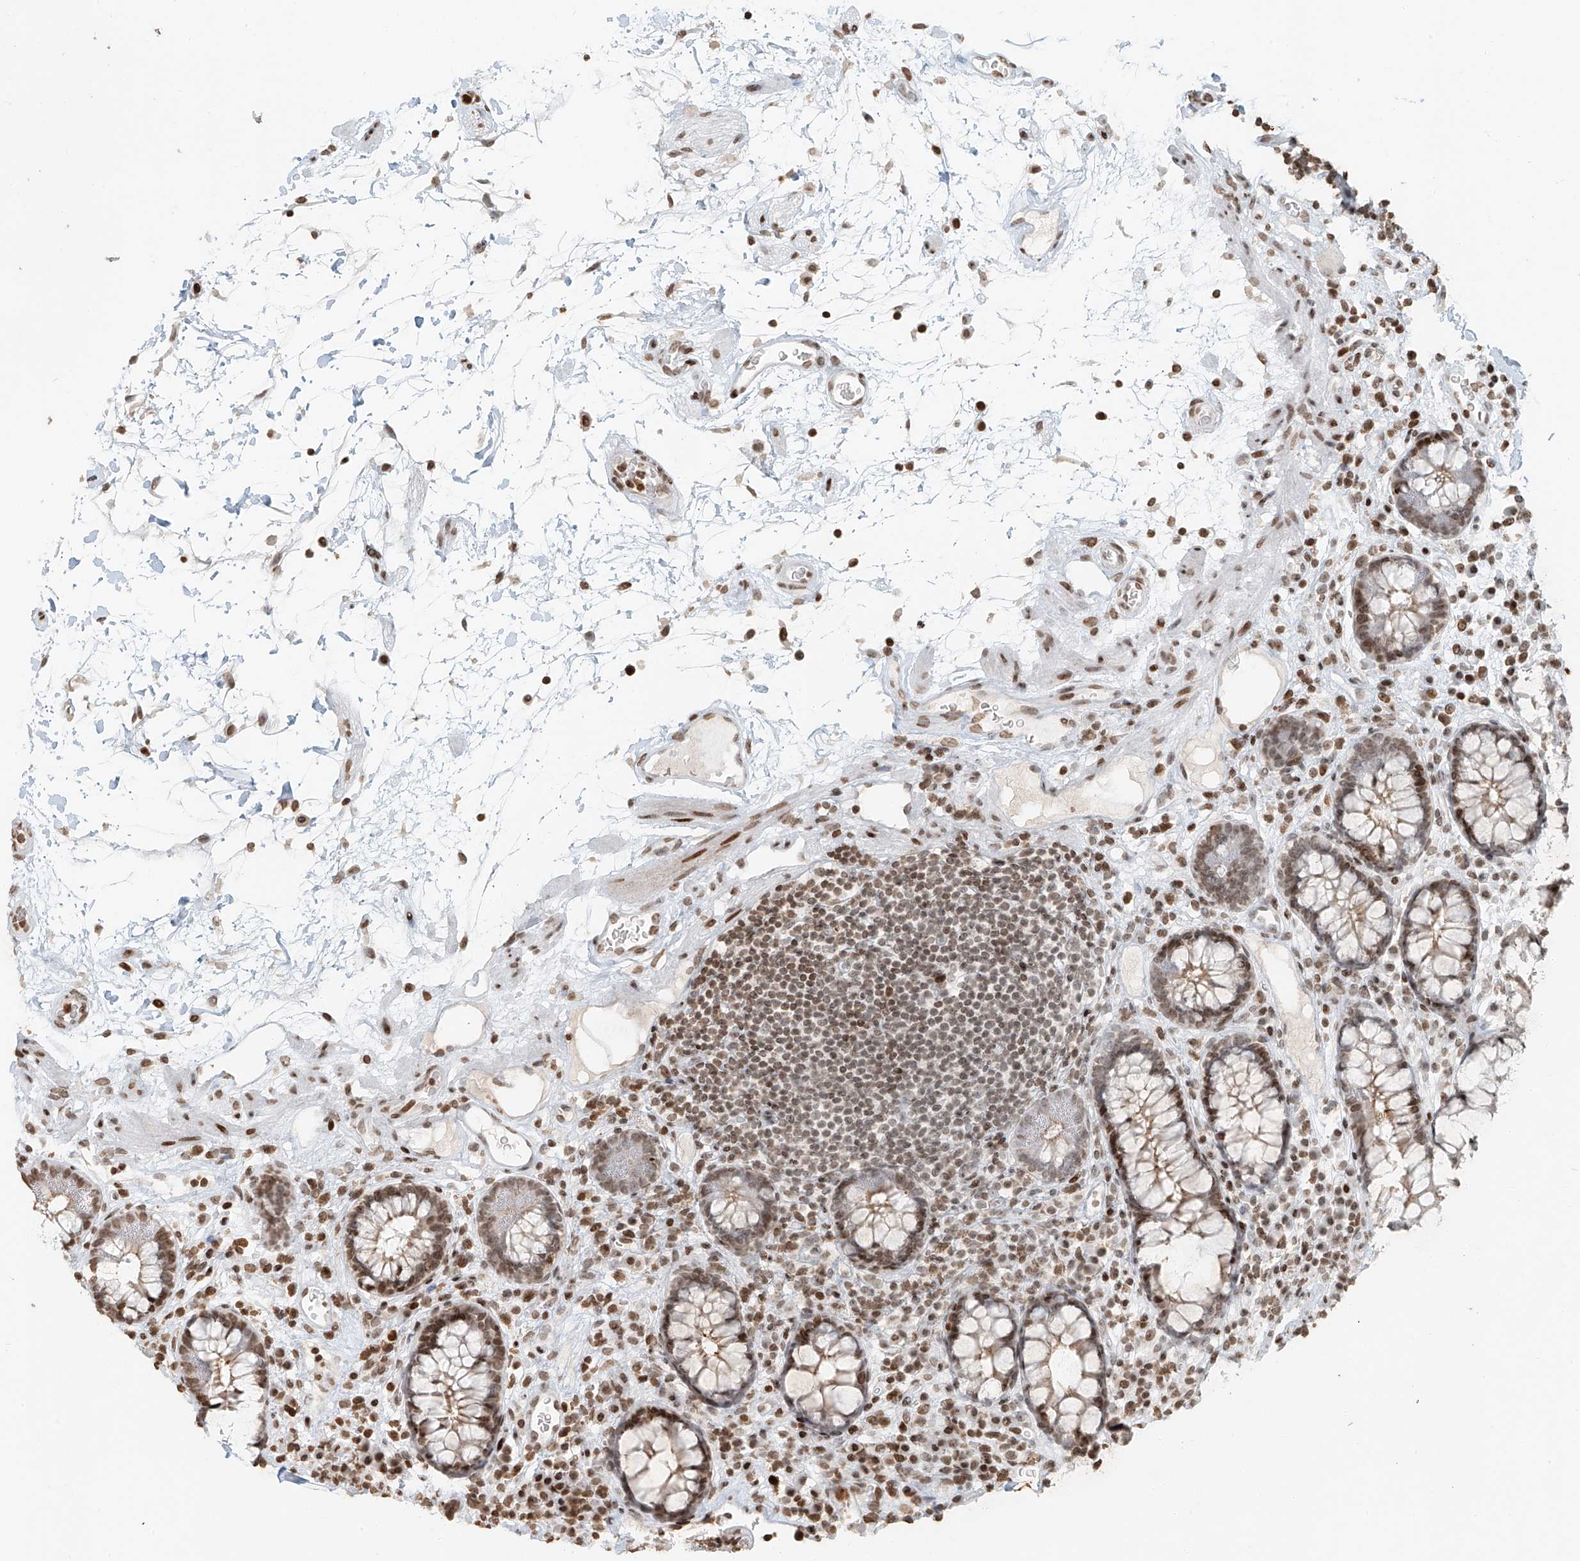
{"staining": {"intensity": "moderate", "quantity": ">75%", "location": "nuclear"}, "tissue": "colon", "cell_type": "Endothelial cells", "image_type": "normal", "snomed": [{"axis": "morphology", "description": "Normal tissue, NOS"}, {"axis": "topography", "description": "Colon"}], "caption": "An IHC photomicrograph of normal tissue is shown. Protein staining in brown highlights moderate nuclear positivity in colon within endothelial cells. (Brightfield microscopy of DAB IHC at high magnification).", "gene": "C17orf58", "patient": {"sex": "female", "age": 79}}